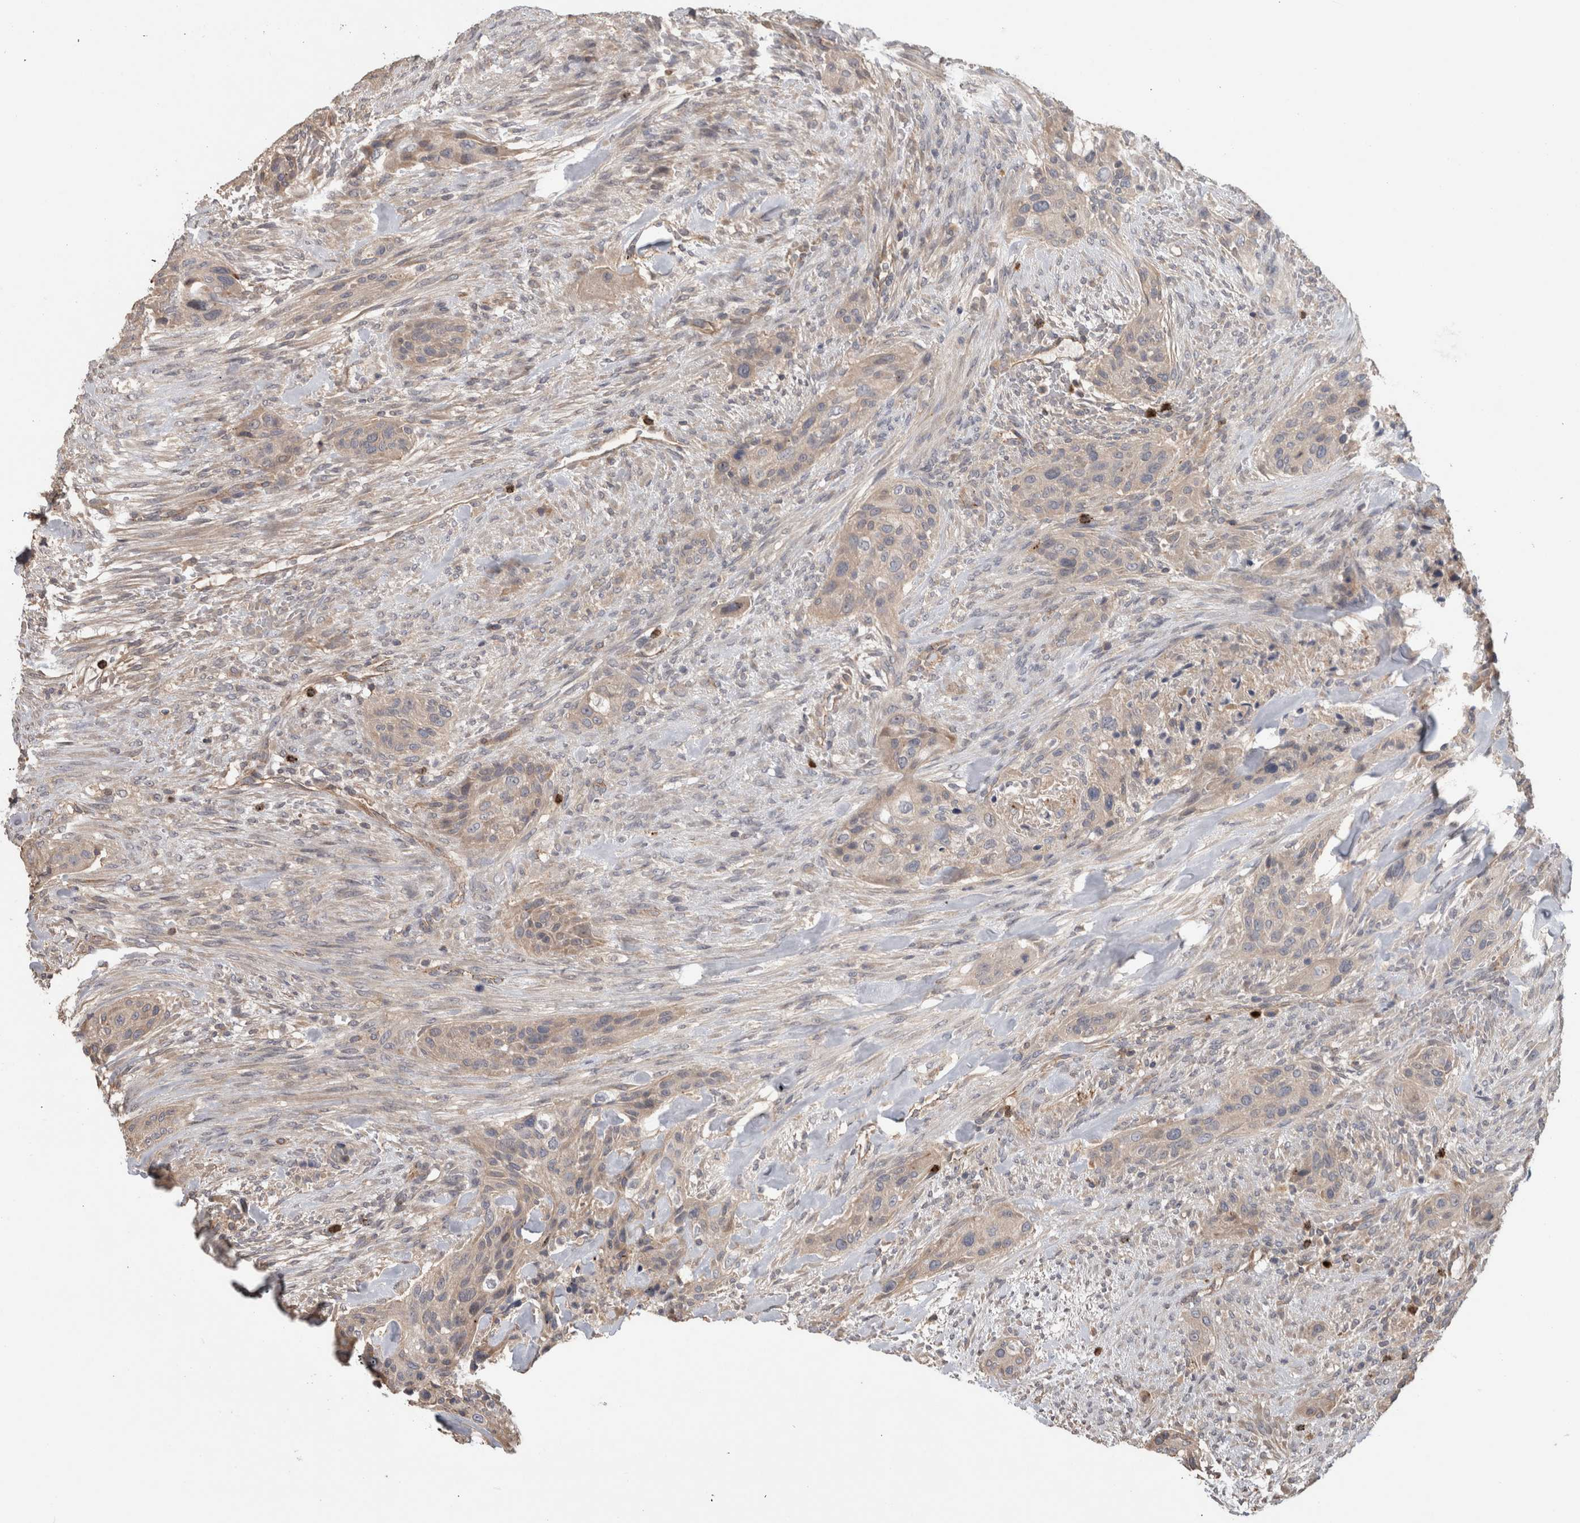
{"staining": {"intensity": "negative", "quantity": "none", "location": "none"}, "tissue": "urothelial cancer", "cell_type": "Tumor cells", "image_type": "cancer", "snomed": [{"axis": "morphology", "description": "Urothelial carcinoma, High grade"}, {"axis": "topography", "description": "Urinary bladder"}], "caption": "This is an immunohistochemistry (IHC) histopathology image of human high-grade urothelial carcinoma. There is no expression in tumor cells.", "gene": "TARBP1", "patient": {"sex": "male", "age": 35}}